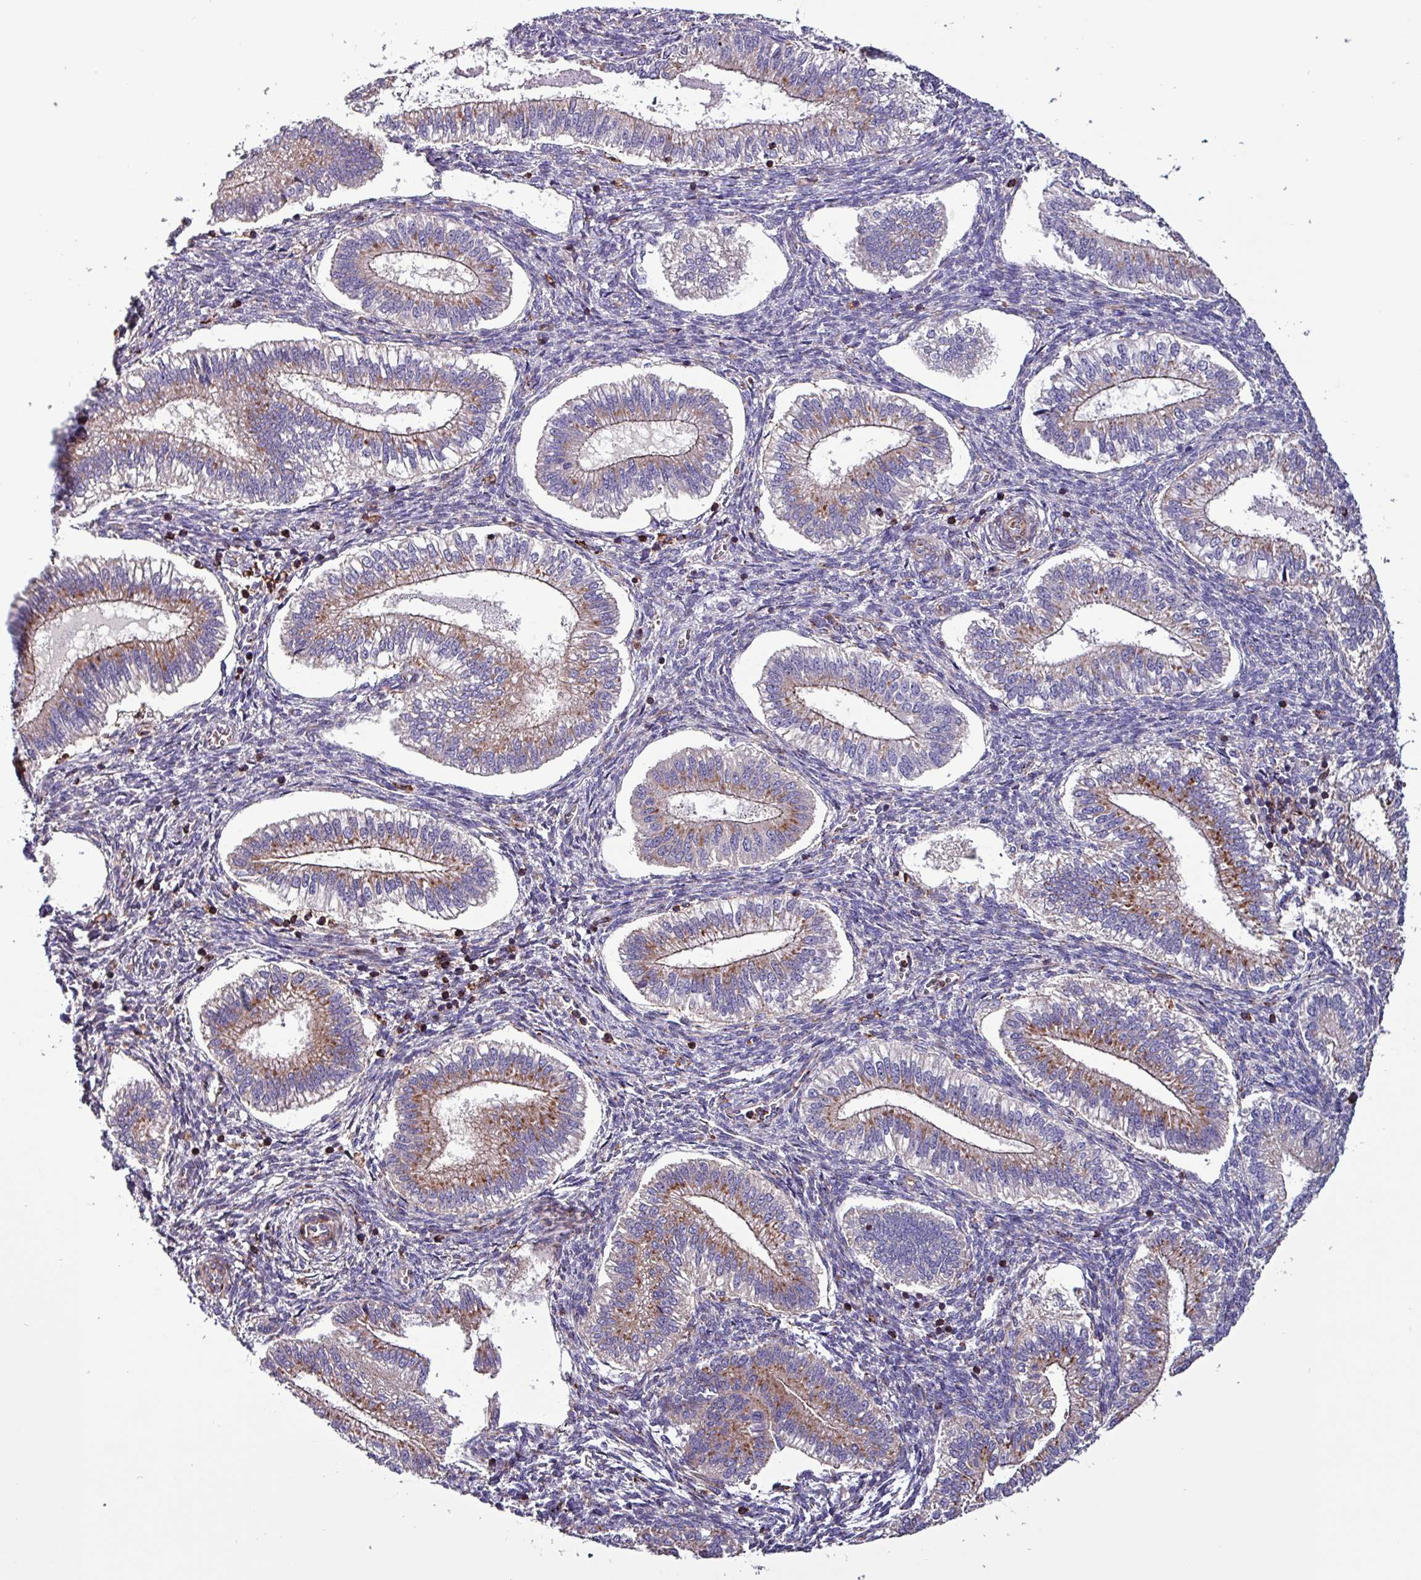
{"staining": {"intensity": "moderate", "quantity": "<25%", "location": "cytoplasmic/membranous"}, "tissue": "endometrium", "cell_type": "Cells in endometrial stroma", "image_type": "normal", "snomed": [{"axis": "morphology", "description": "Normal tissue, NOS"}, {"axis": "topography", "description": "Endometrium"}], "caption": "A brown stain labels moderate cytoplasmic/membranous expression of a protein in cells in endometrial stroma of benign human endometrium.", "gene": "VAMP4", "patient": {"sex": "female", "age": 25}}